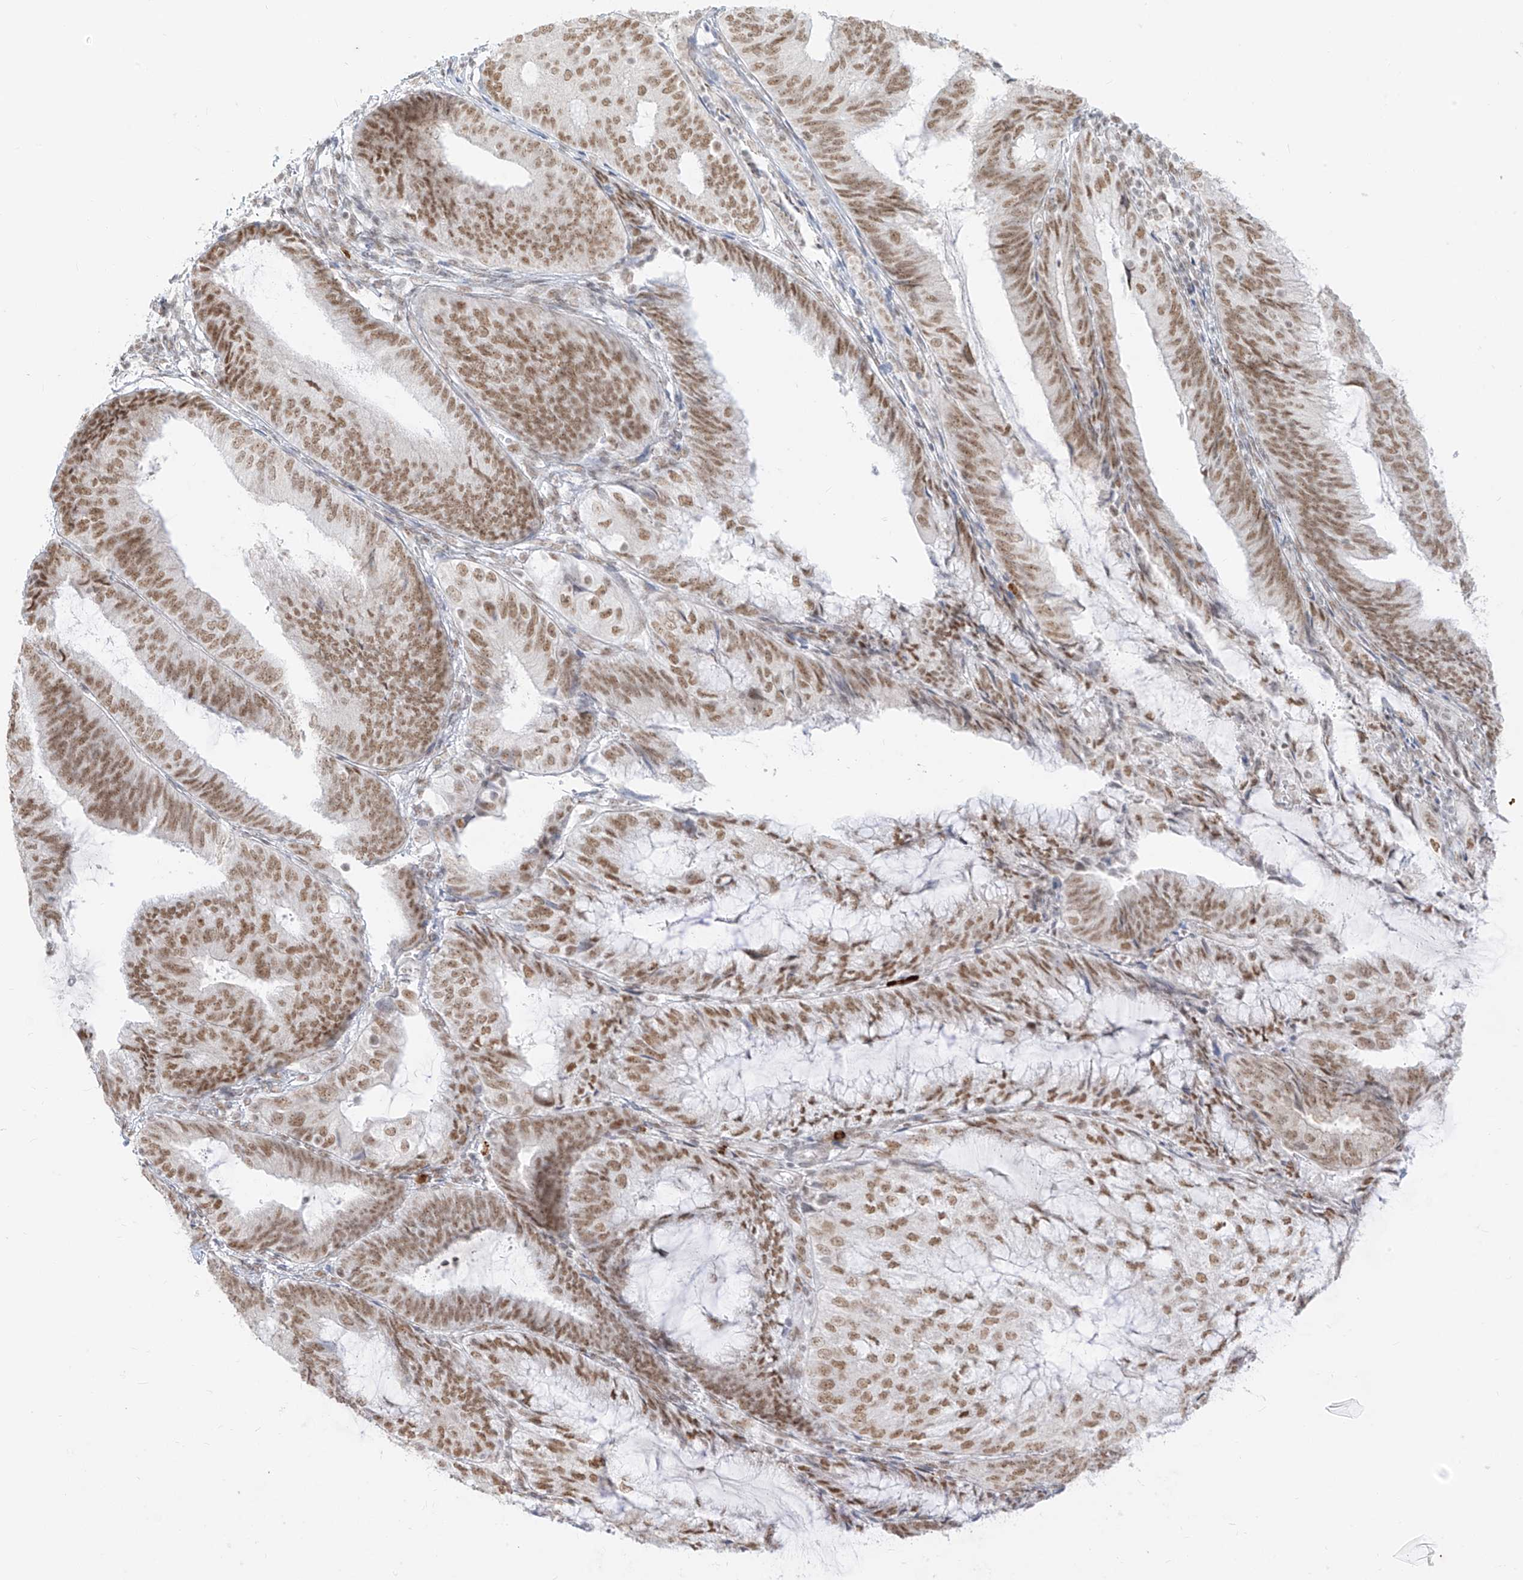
{"staining": {"intensity": "moderate", "quantity": ">75%", "location": "nuclear"}, "tissue": "endometrial cancer", "cell_type": "Tumor cells", "image_type": "cancer", "snomed": [{"axis": "morphology", "description": "Adenocarcinoma, NOS"}, {"axis": "topography", "description": "Endometrium"}], "caption": "Approximately >75% of tumor cells in endometrial adenocarcinoma show moderate nuclear protein staining as visualized by brown immunohistochemical staining.", "gene": "SUPT5H", "patient": {"sex": "female", "age": 81}}